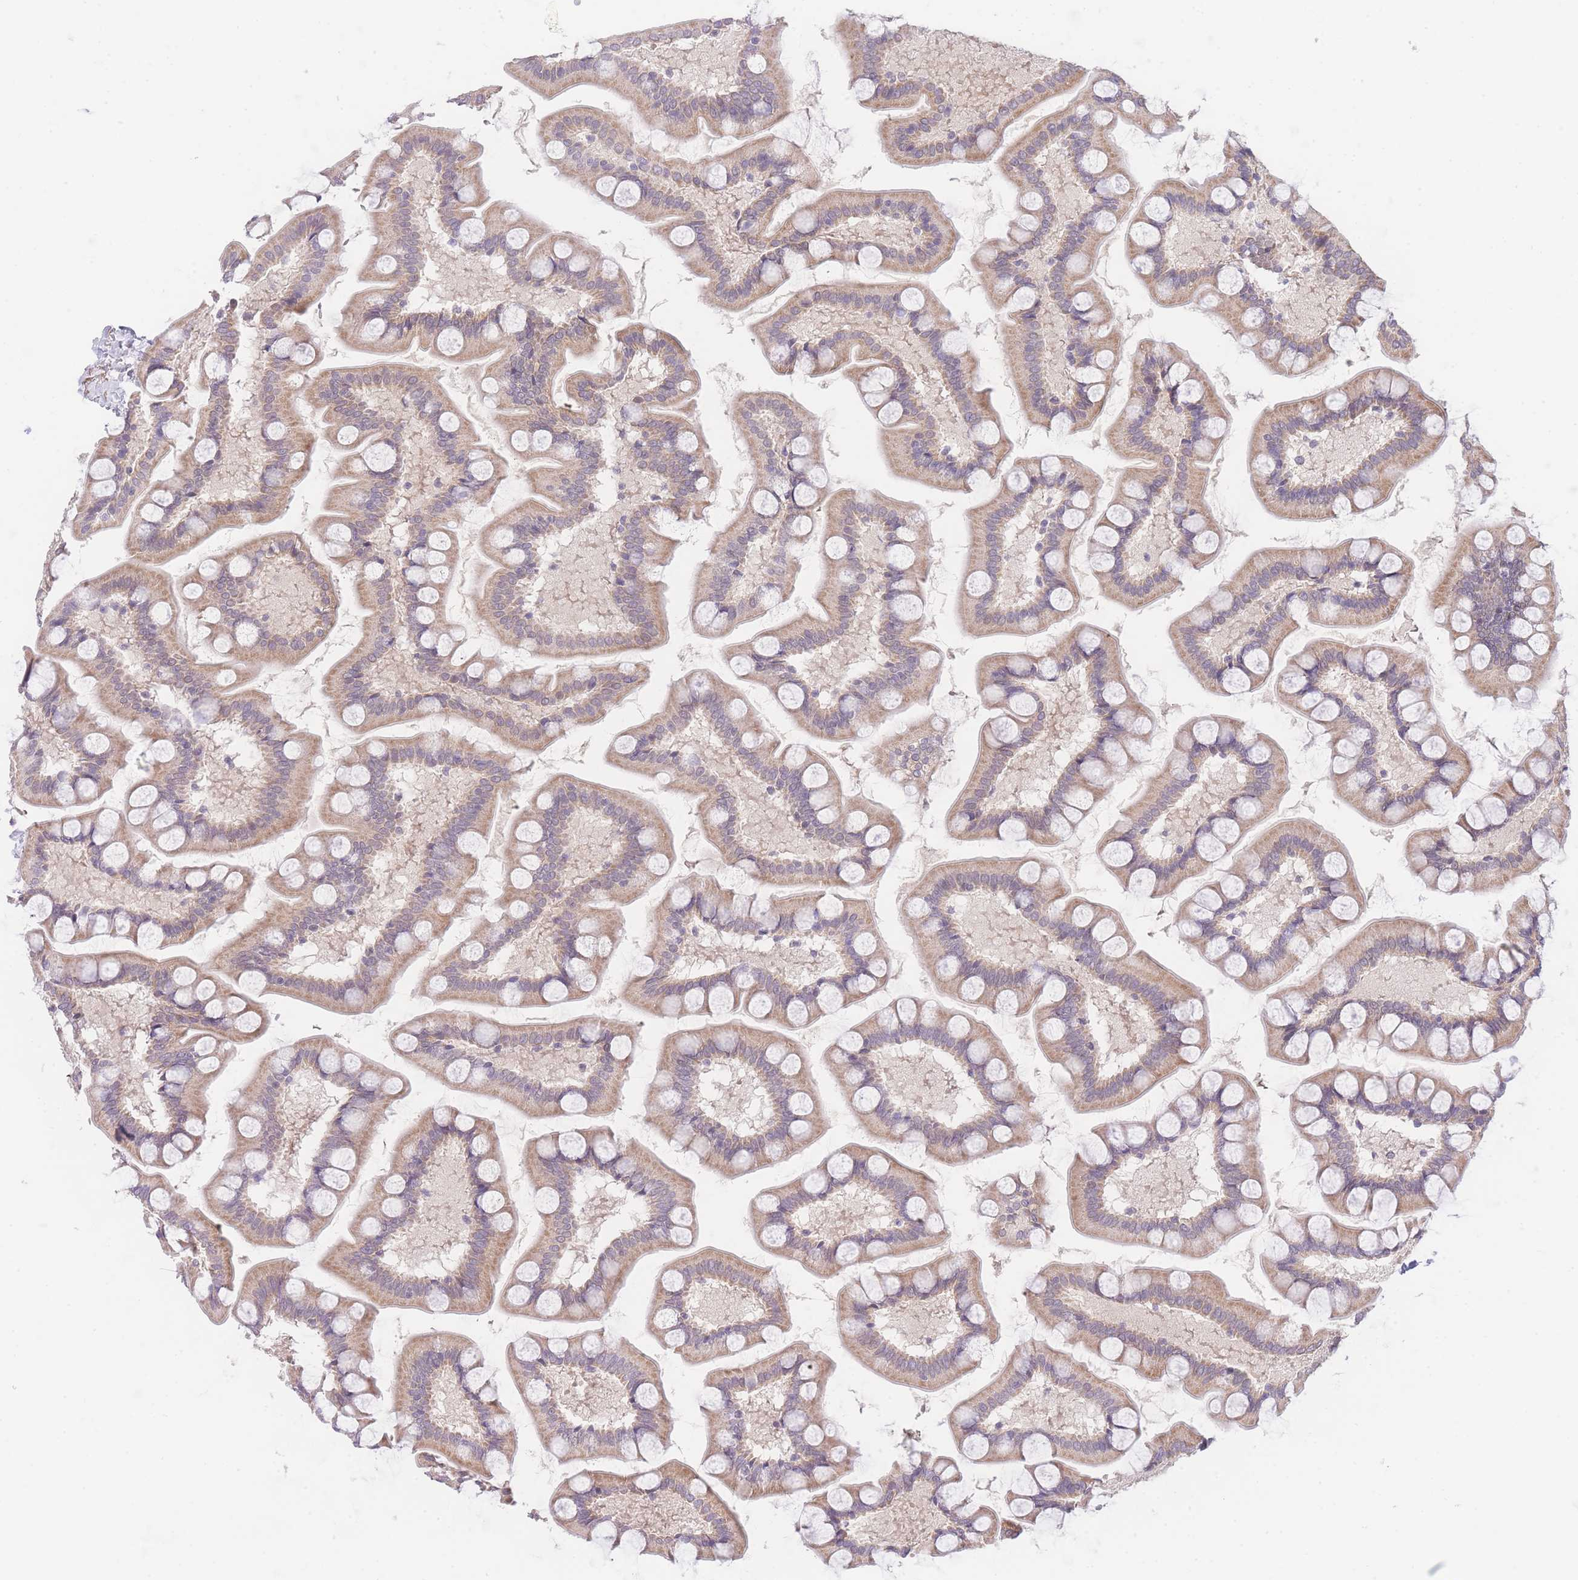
{"staining": {"intensity": "weak", "quantity": ">75%", "location": "cytoplasmic/membranous"}, "tissue": "small intestine", "cell_type": "Glandular cells", "image_type": "normal", "snomed": [{"axis": "morphology", "description": "Normal tissue, NOS"}, {"axis": "topography", "description": "Small intestine"}], "caption": "DAB (3,3'-diaminobenzidine) immunohistochemical staining of unremarkable small intestine reveals weak cytoplasmic/membranous protein staining in approximately >75% of glandular cells.", "gene": "SLC25A33", "patient": {"sex": "male", "age": 41}}